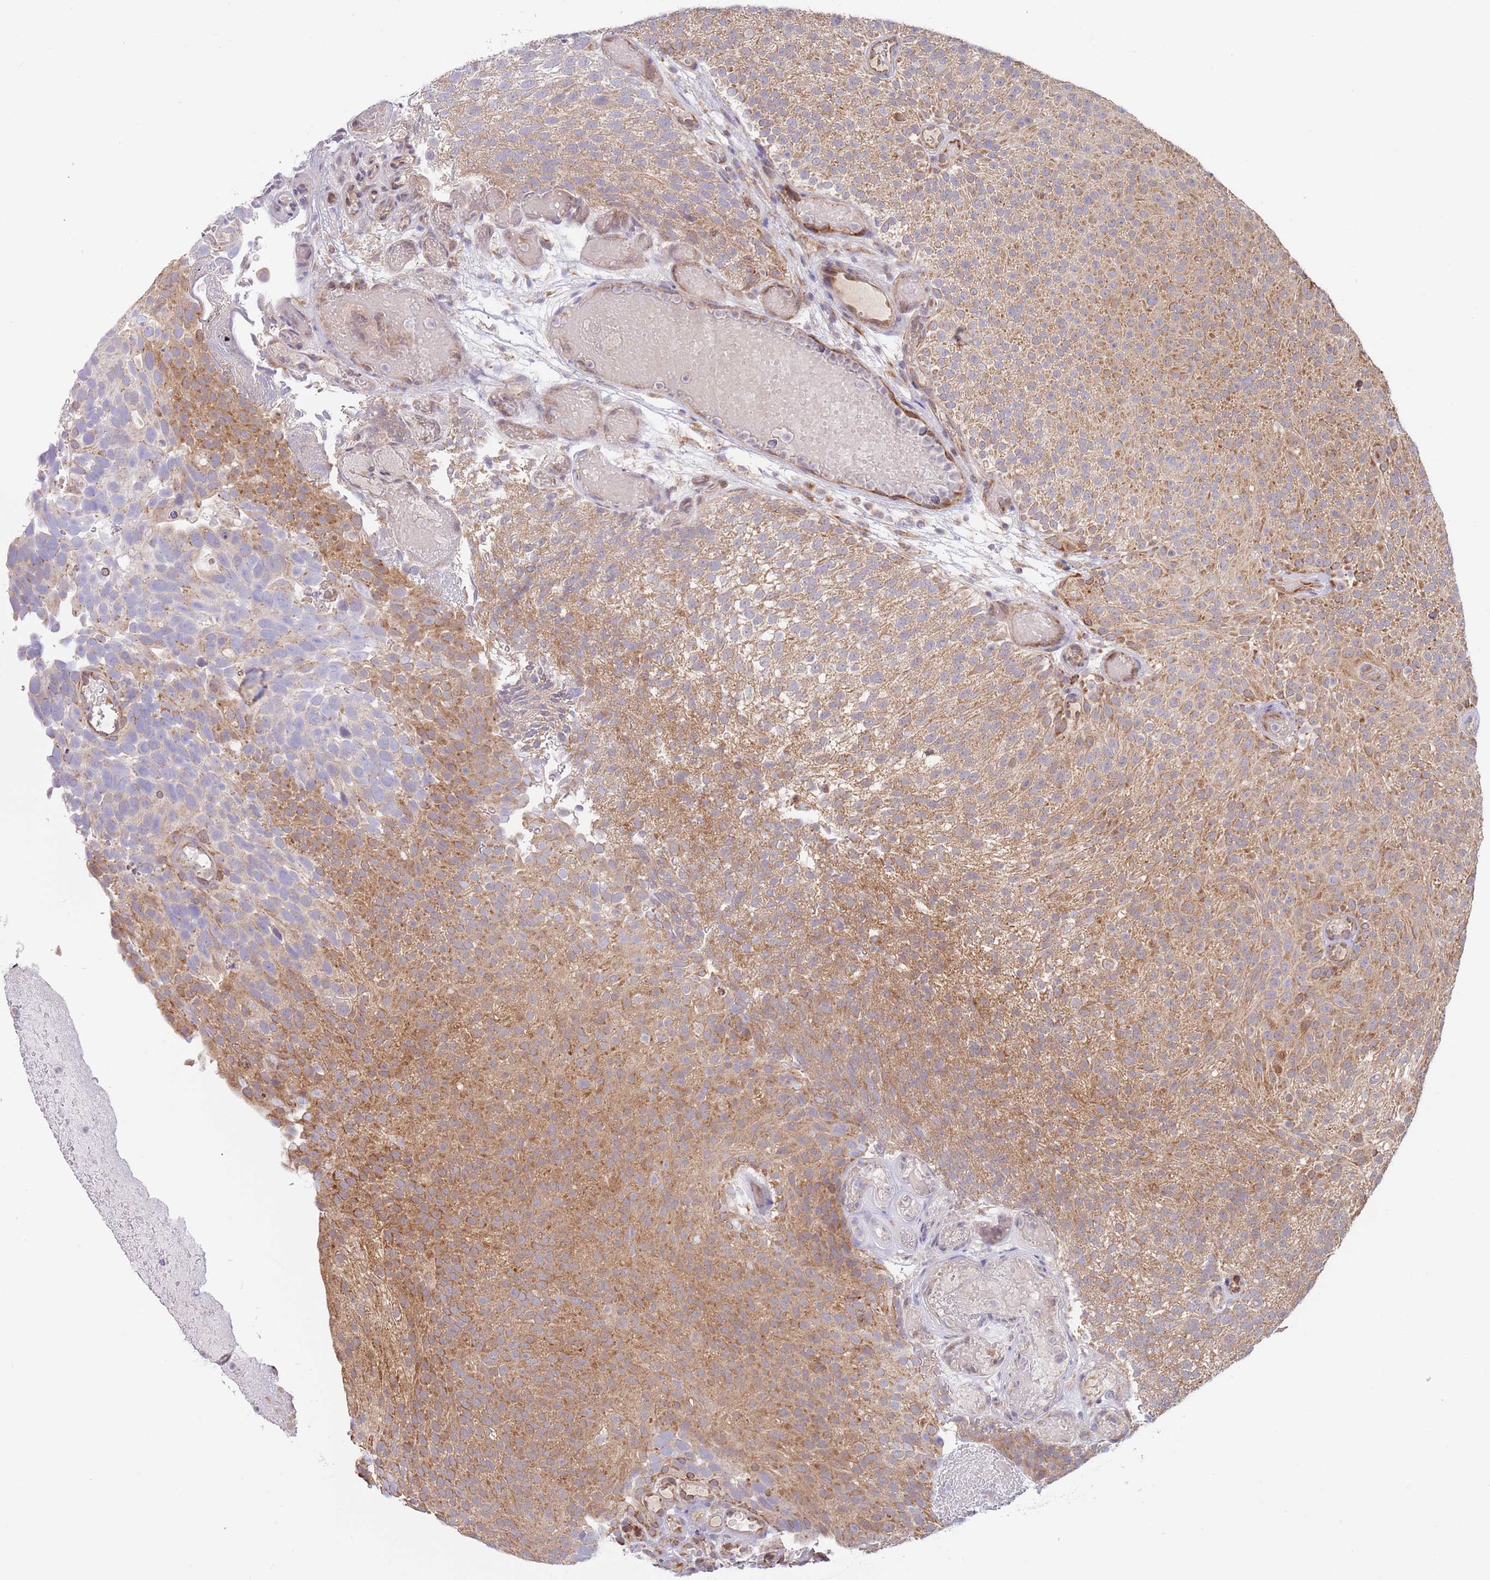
{"staining": {"intensity": "moderate", "quantity": "25%-75%", "location": "cytoplasmic/membranous"}, "tissue": "urothelial cancer", "cell_type": "Tumor cells", "image_type": "cancer", "snomed": [{"axis": "morphology", "description": "Urothelial carcinoma, Low grade"}, {"axis": "topography", "description": "Urinary bladder"}], "caption": "Immunohistochemical staining of human urothelial carcinoma (low-grade) reveals moderate cytoplasmic/membranous protein positivity in approximately 25%-75% of tumor cells.", "gene": "GUK1", "patient": {"sex": "male", "age": 78}}